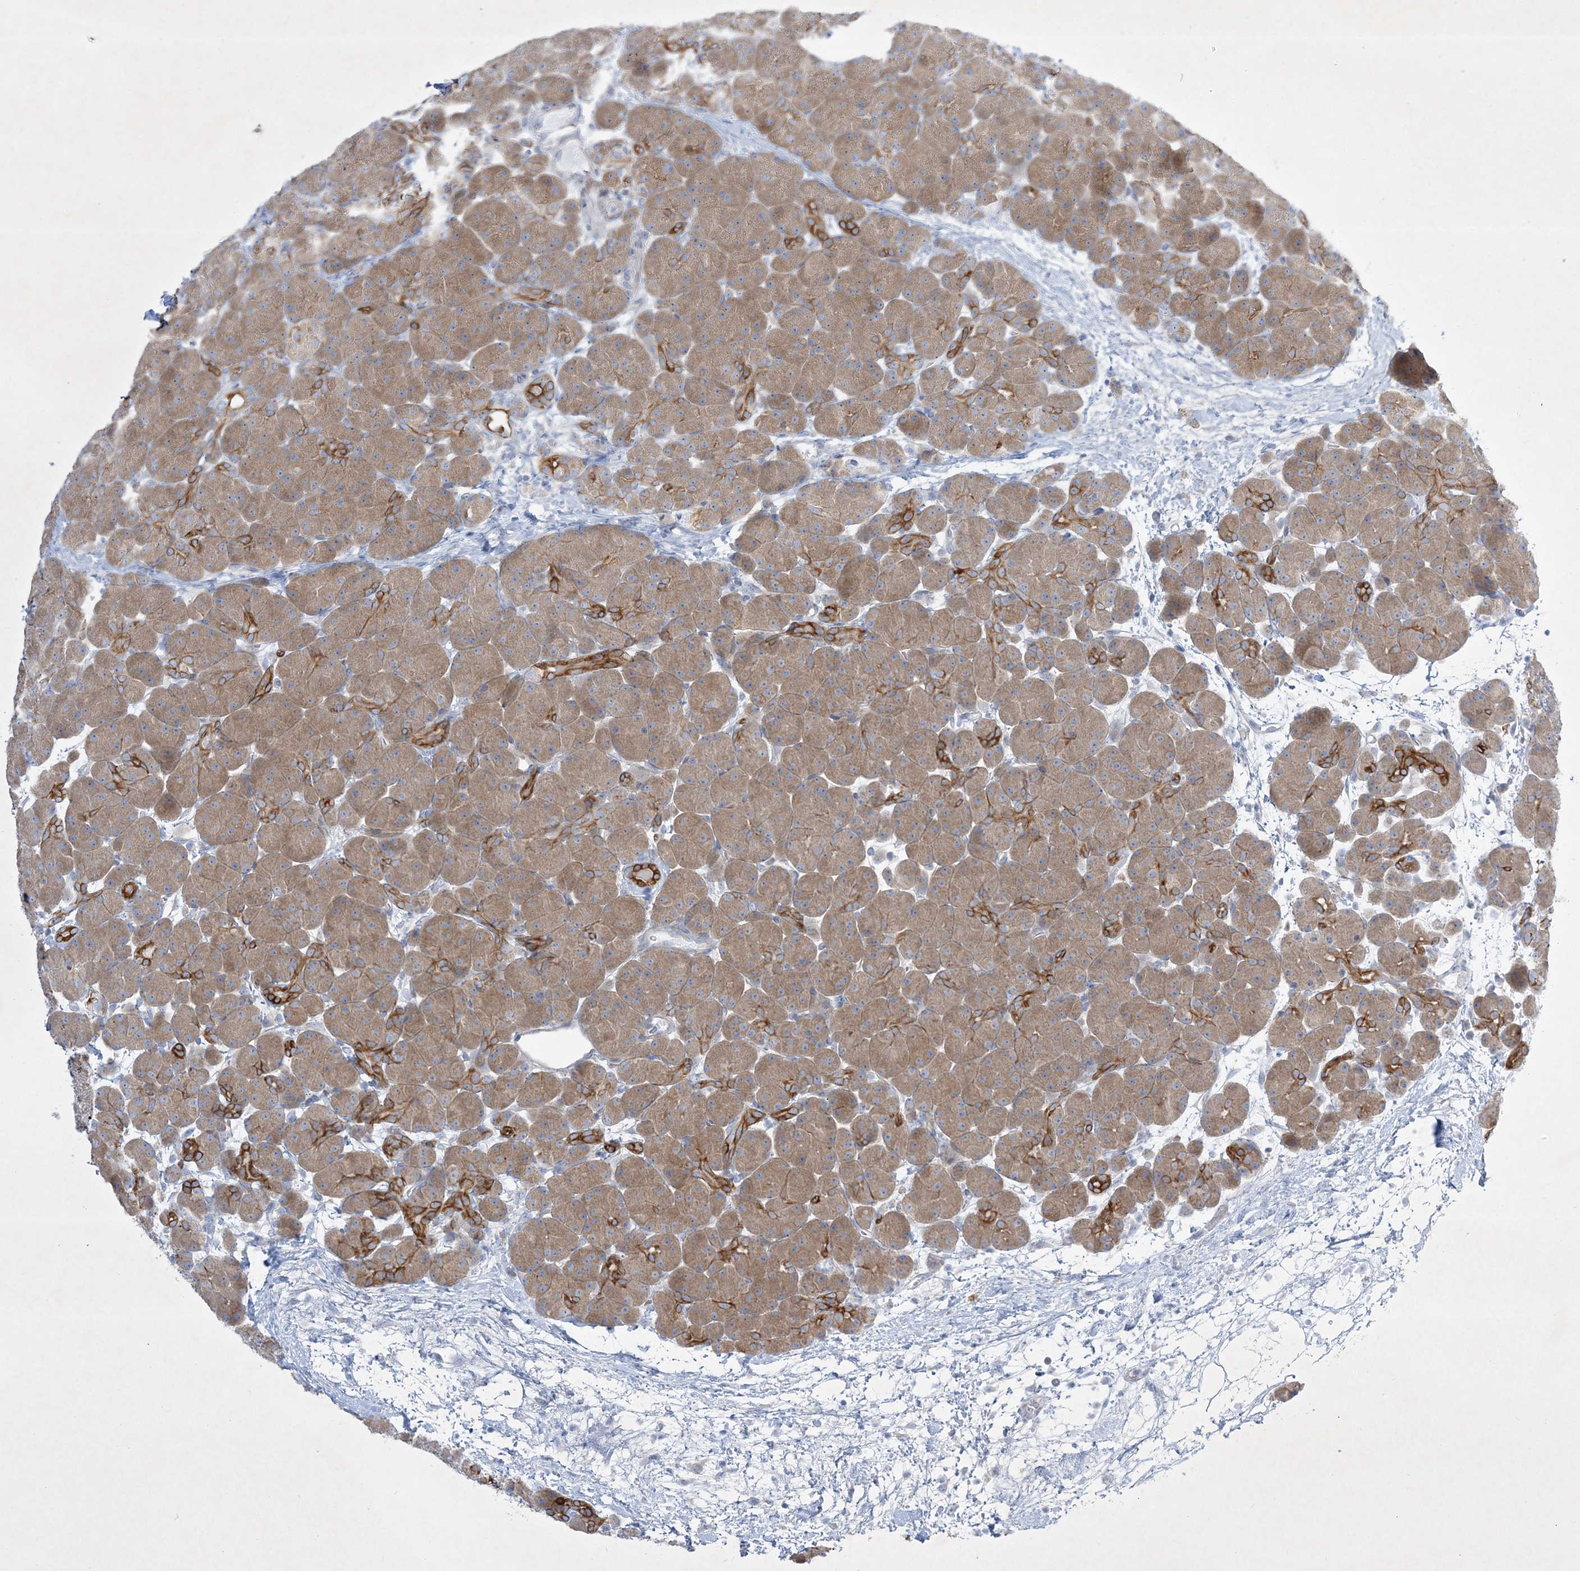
{"staining": {"intensity": "strong", "quantity": "<25%", "location": "cytoplasmic/membranous"}, "tissue": "pancreas", "cell_type": "Exocrine glandular cells", "image_type": "normal", "snomed": [{"axis": "morphology", "description": "Normal tissue, NOS"}, {"axis": "topography", "description": "Pancreas"}], "caption": "Strong cytoplasmic/membranous staining is identified in about <25% of exocrine glandular cells in benign pancreas.", "gene": "FARSB", "patient": {"sex": "male", "age": 66}}